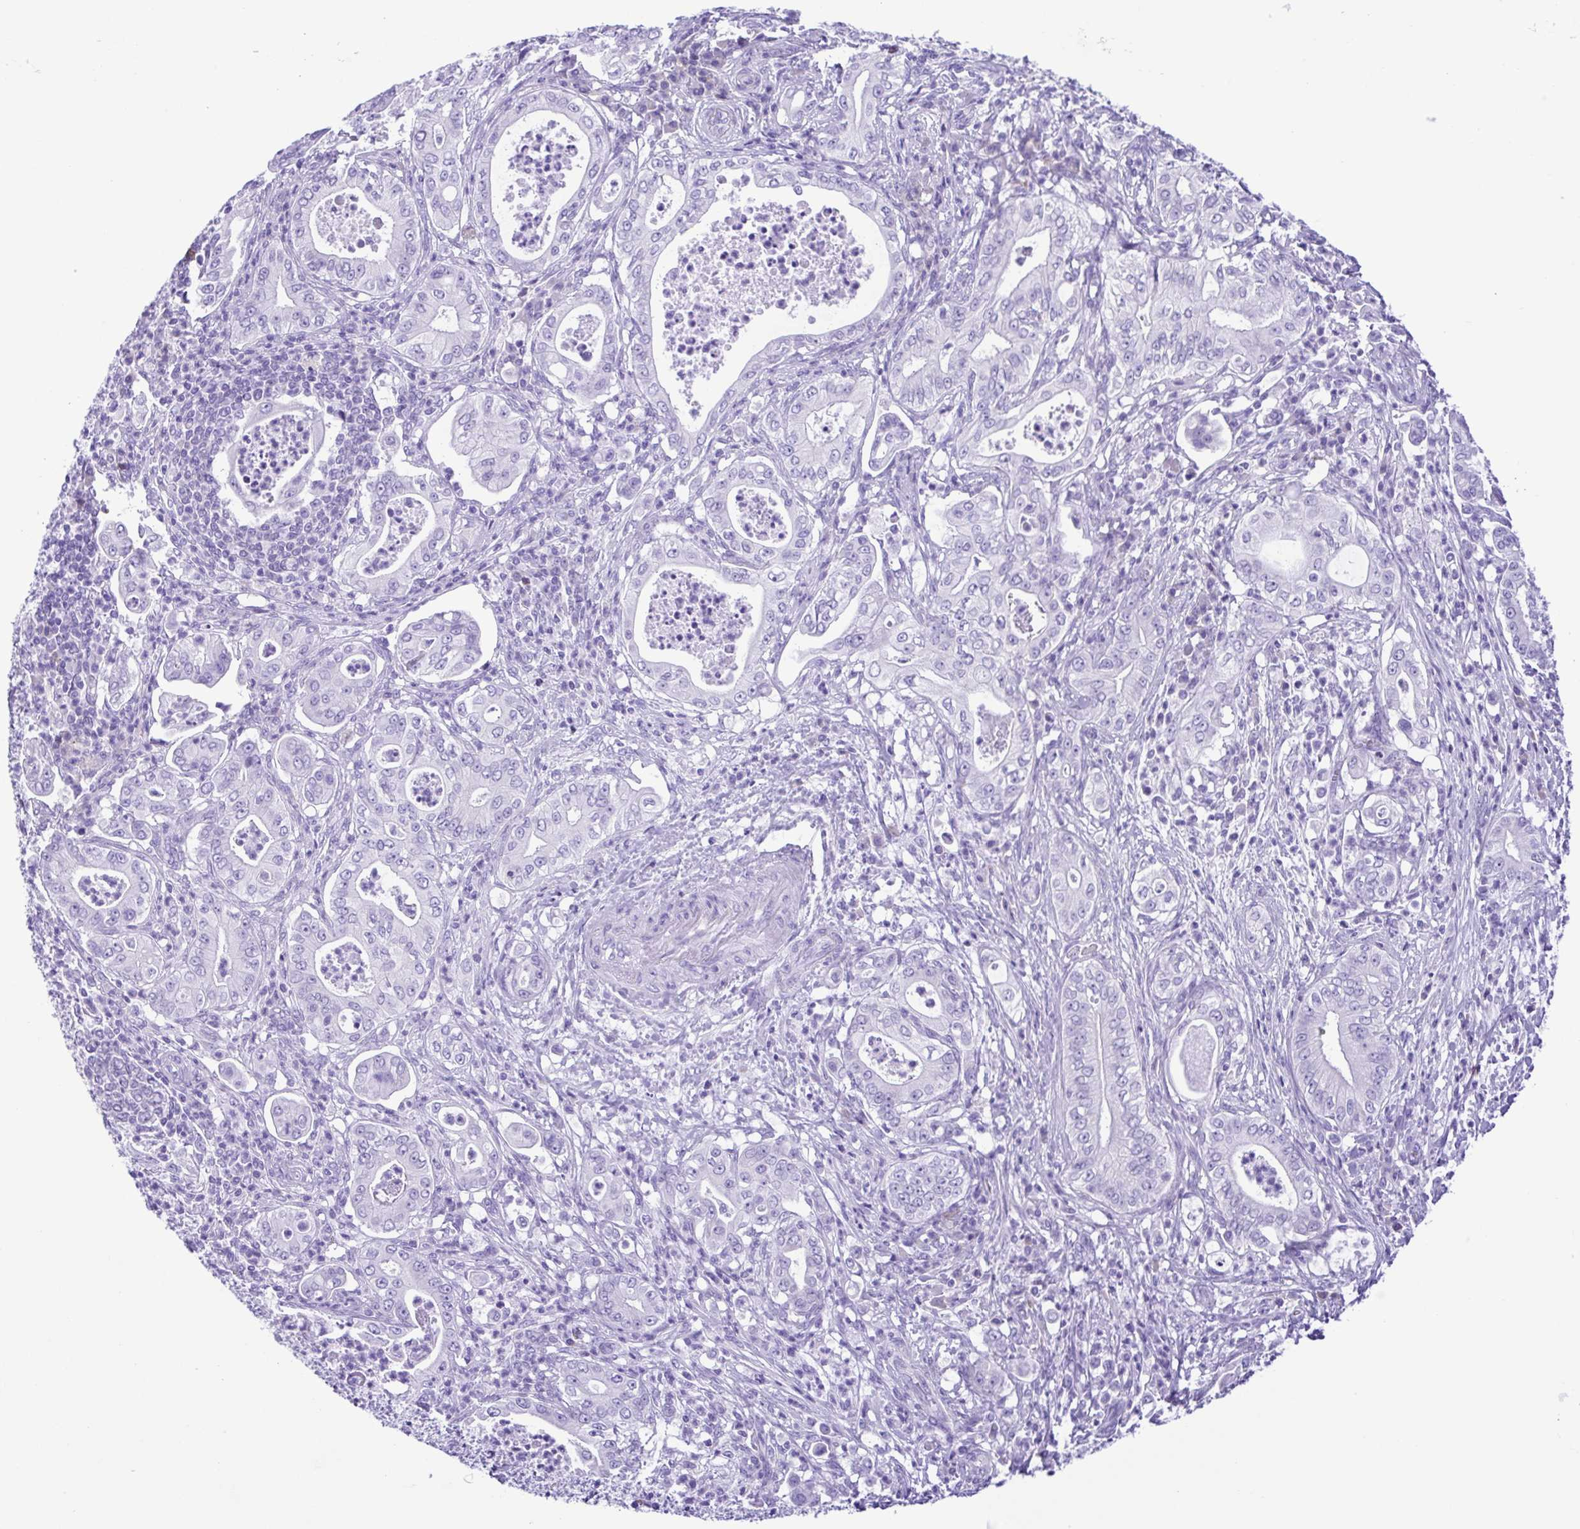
{"staining": {"intensity": "negative", "quantity": "none", "location": "none"}, "tissue": "pancreatic cancer", "cell_type": "Tumor cells", "image_type": "cancer", "snomed": [{"axis": "morphology", "description": "Adenocarcinoma, NOS"}, {"axis": "topography", "description": "Pancreas"}], "caption": "Tumor cells show no significant staining in pancreatic cancer (adenocarcinoma).", "gene": "PAK3", "patient": {"sex": "male", "age": 71}}